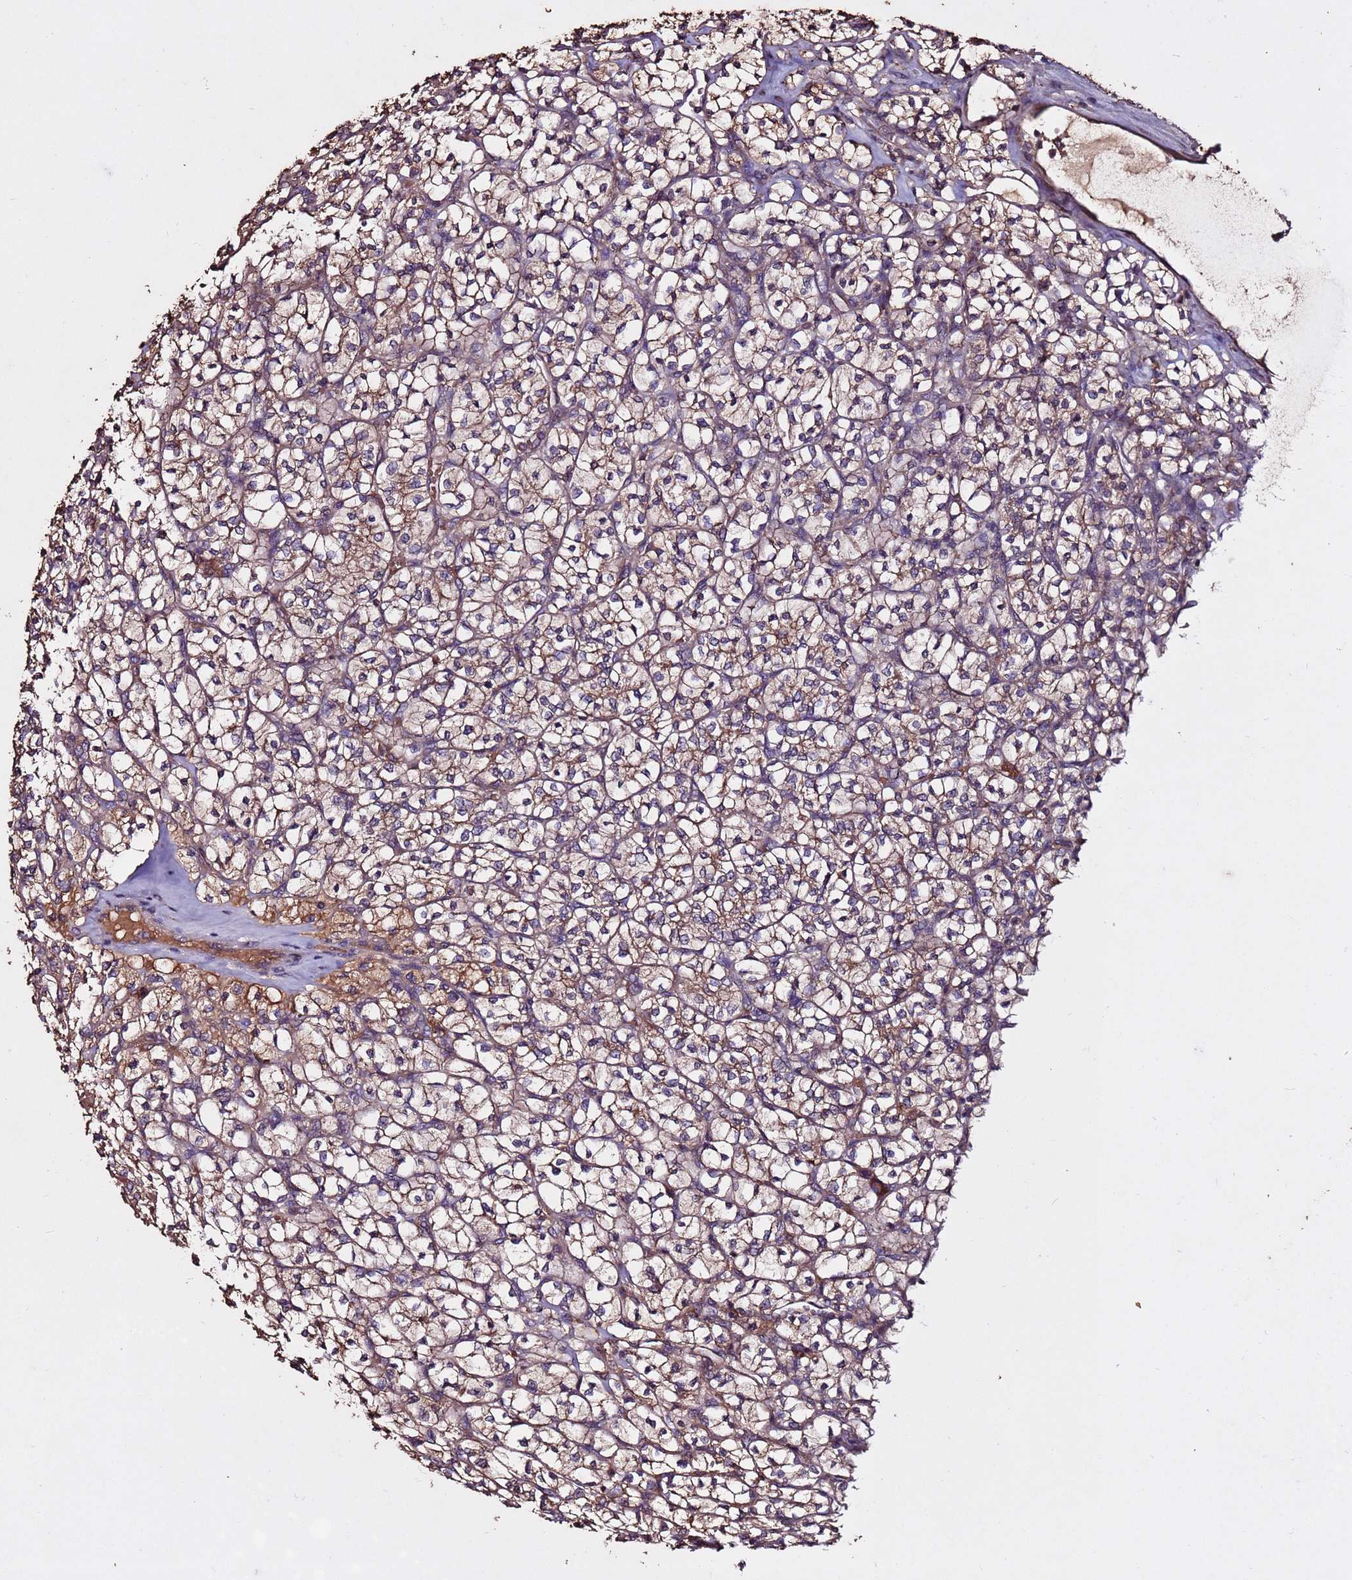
{"staining": {"intensity": "weak", "quantity": ">75%", "location": "cytoplasmic/membranous"}, "tissue": "renal cancer", "cell_type": "Tumor cells", "image_type": "cancer", "snomed": [{"axis": "morphology", "description": "Adenocarcinoma, NOS"}, {"axis": "topography", "description": "Kidney"}], "caption": "Approximately >75% of tumor cells in renal adenocarcinoma reveal weak cytoplasmic/membranous protein staining as visualized by brown immunohistochemical staining.", "gene": "RPS15A", "patient": {"sex": "female", "age": 64}}